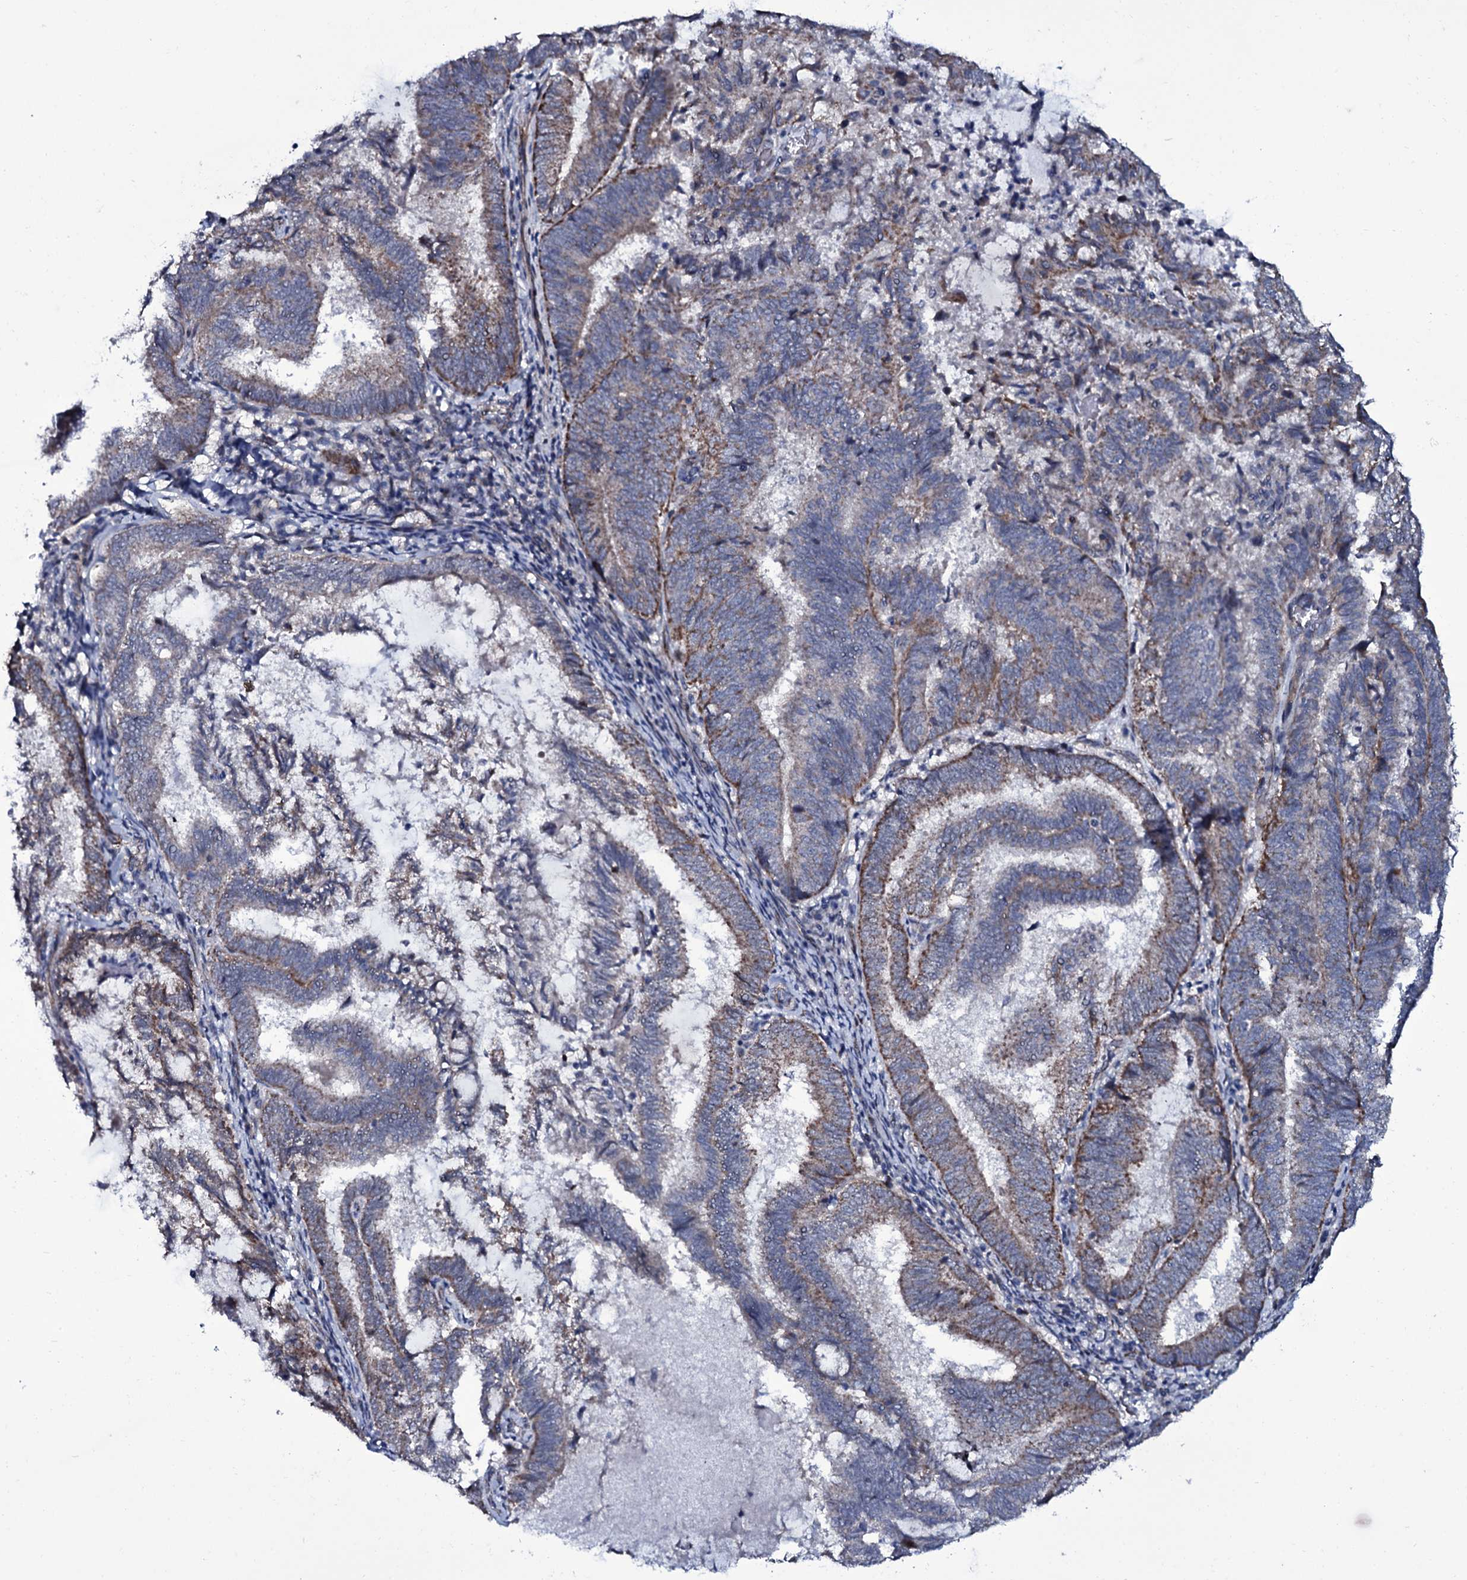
{"staining": {"intensity": "moderate", "quantity": "25%-75%", "location": "cytoplasmic/membranous"}, "tissue": "endometrial cancer", "cell_type": "Tumor cells", "image_type": "cancer", "snomed": [{"axis": "morphology", "description": "Adenocarcinoma, NOS"}, {"axis": "topography", "description": "Endometrium"}], "caption": "This is a photomicrograph of IHC staining of endometrial cancer, which shows moderate positivity in the cytoplasmic/membranous of tumor cells.", "gene": "WIPF3", "patient": {"sex": "female", "age": 80}}